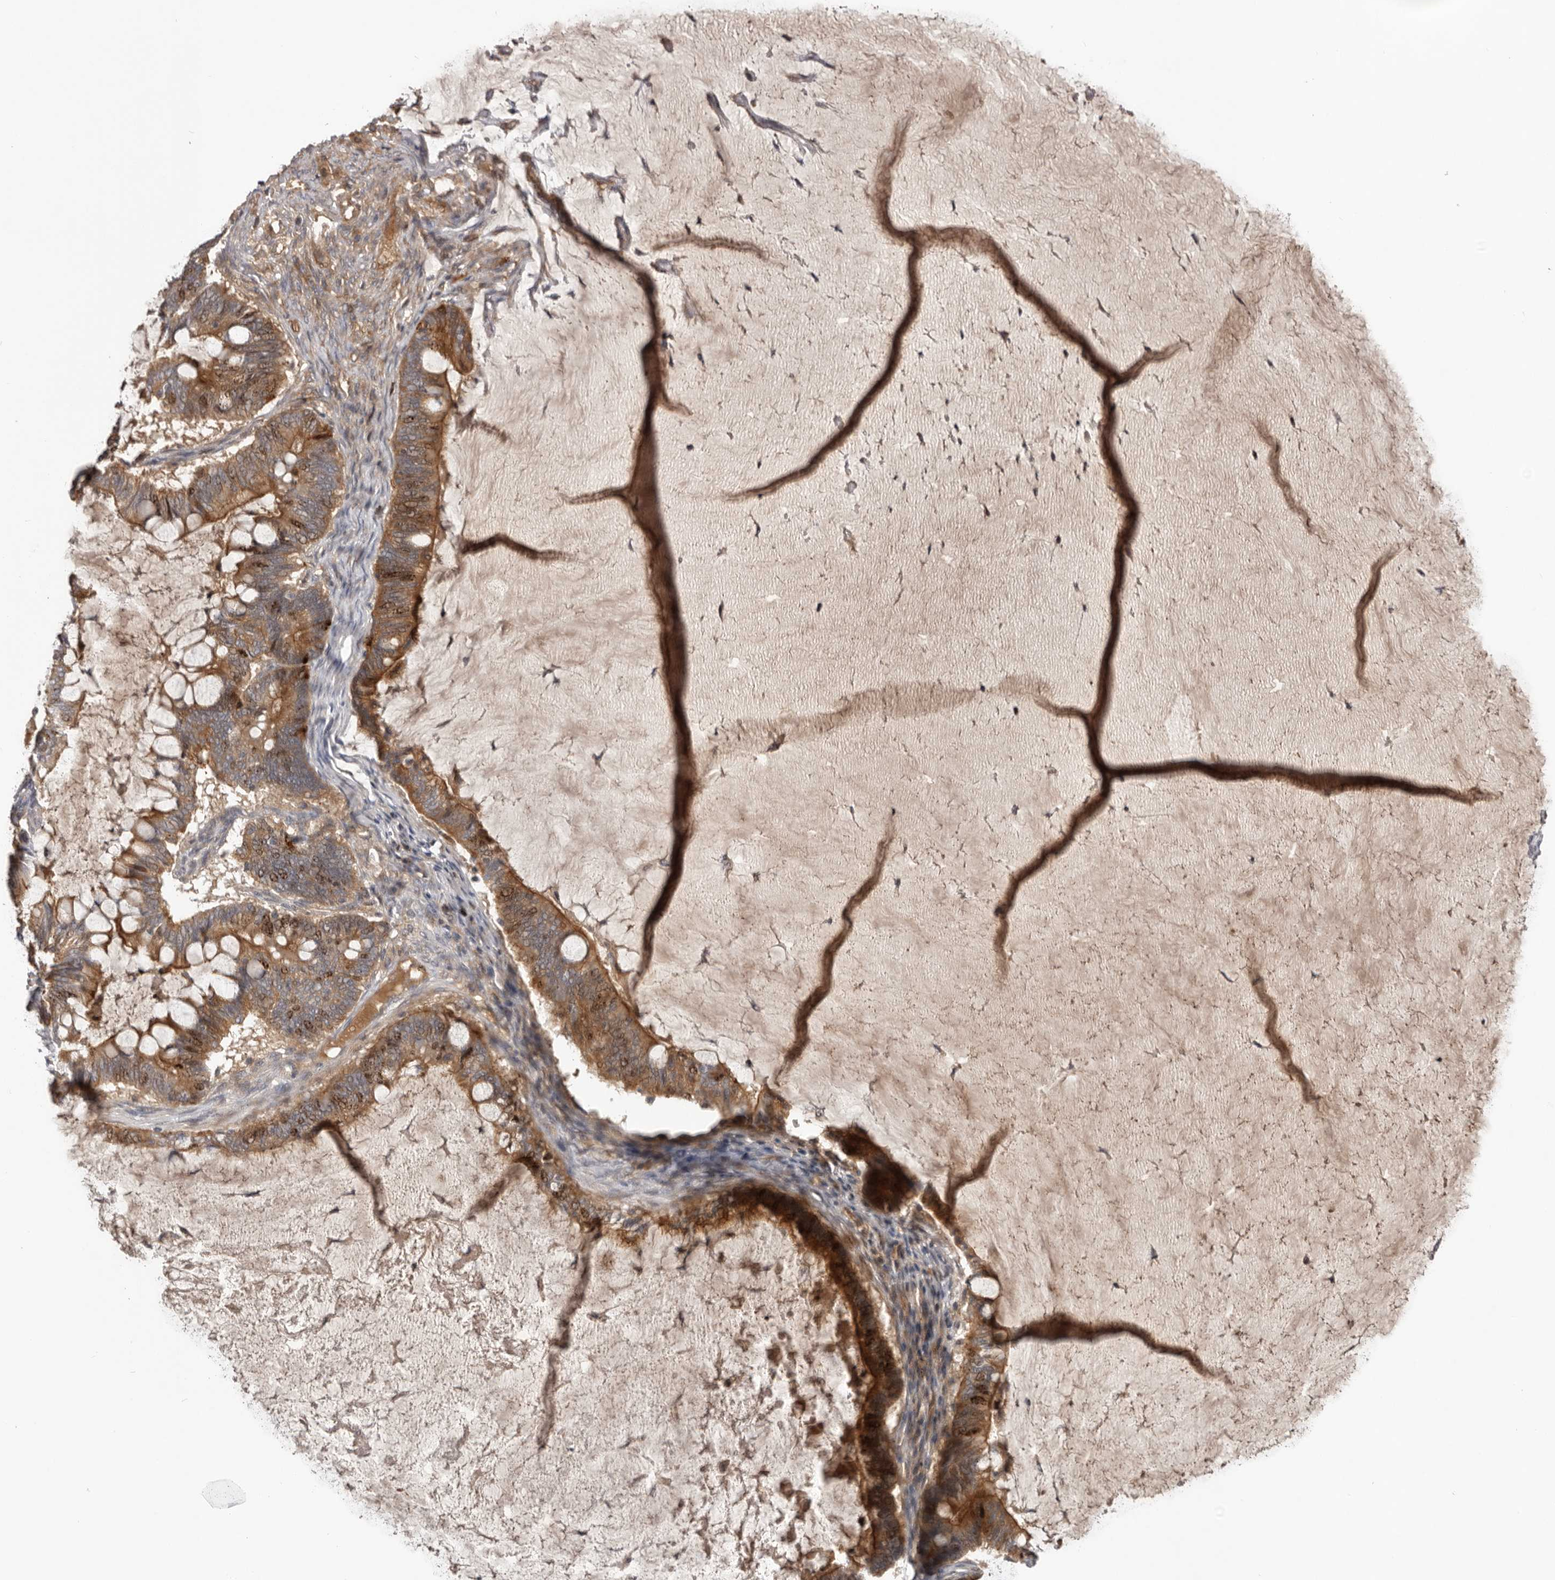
{"staining": {"intensity": "moderate", "quantity": ">75%", "location": "cytoplasmic/membranous"}, "tissue": "ovarian cancer", "cell_type": "Tumor cells", "image_type": "cancer", "snomed": [{"axis": "morphology", "description": "Cystadenocarcinoma, mucinous, NOS"}, {"axis": "topography", "description": "Ovary"}], "caption": "Tumor cells demonstrate moderate cytoplasmic/membranous expression in approximately >75% of cells in ovarian cancer (mucinous cystadenocarcinoma).", "gene": "CDCA8", "patient": {"sex": "female", "age": 61}}